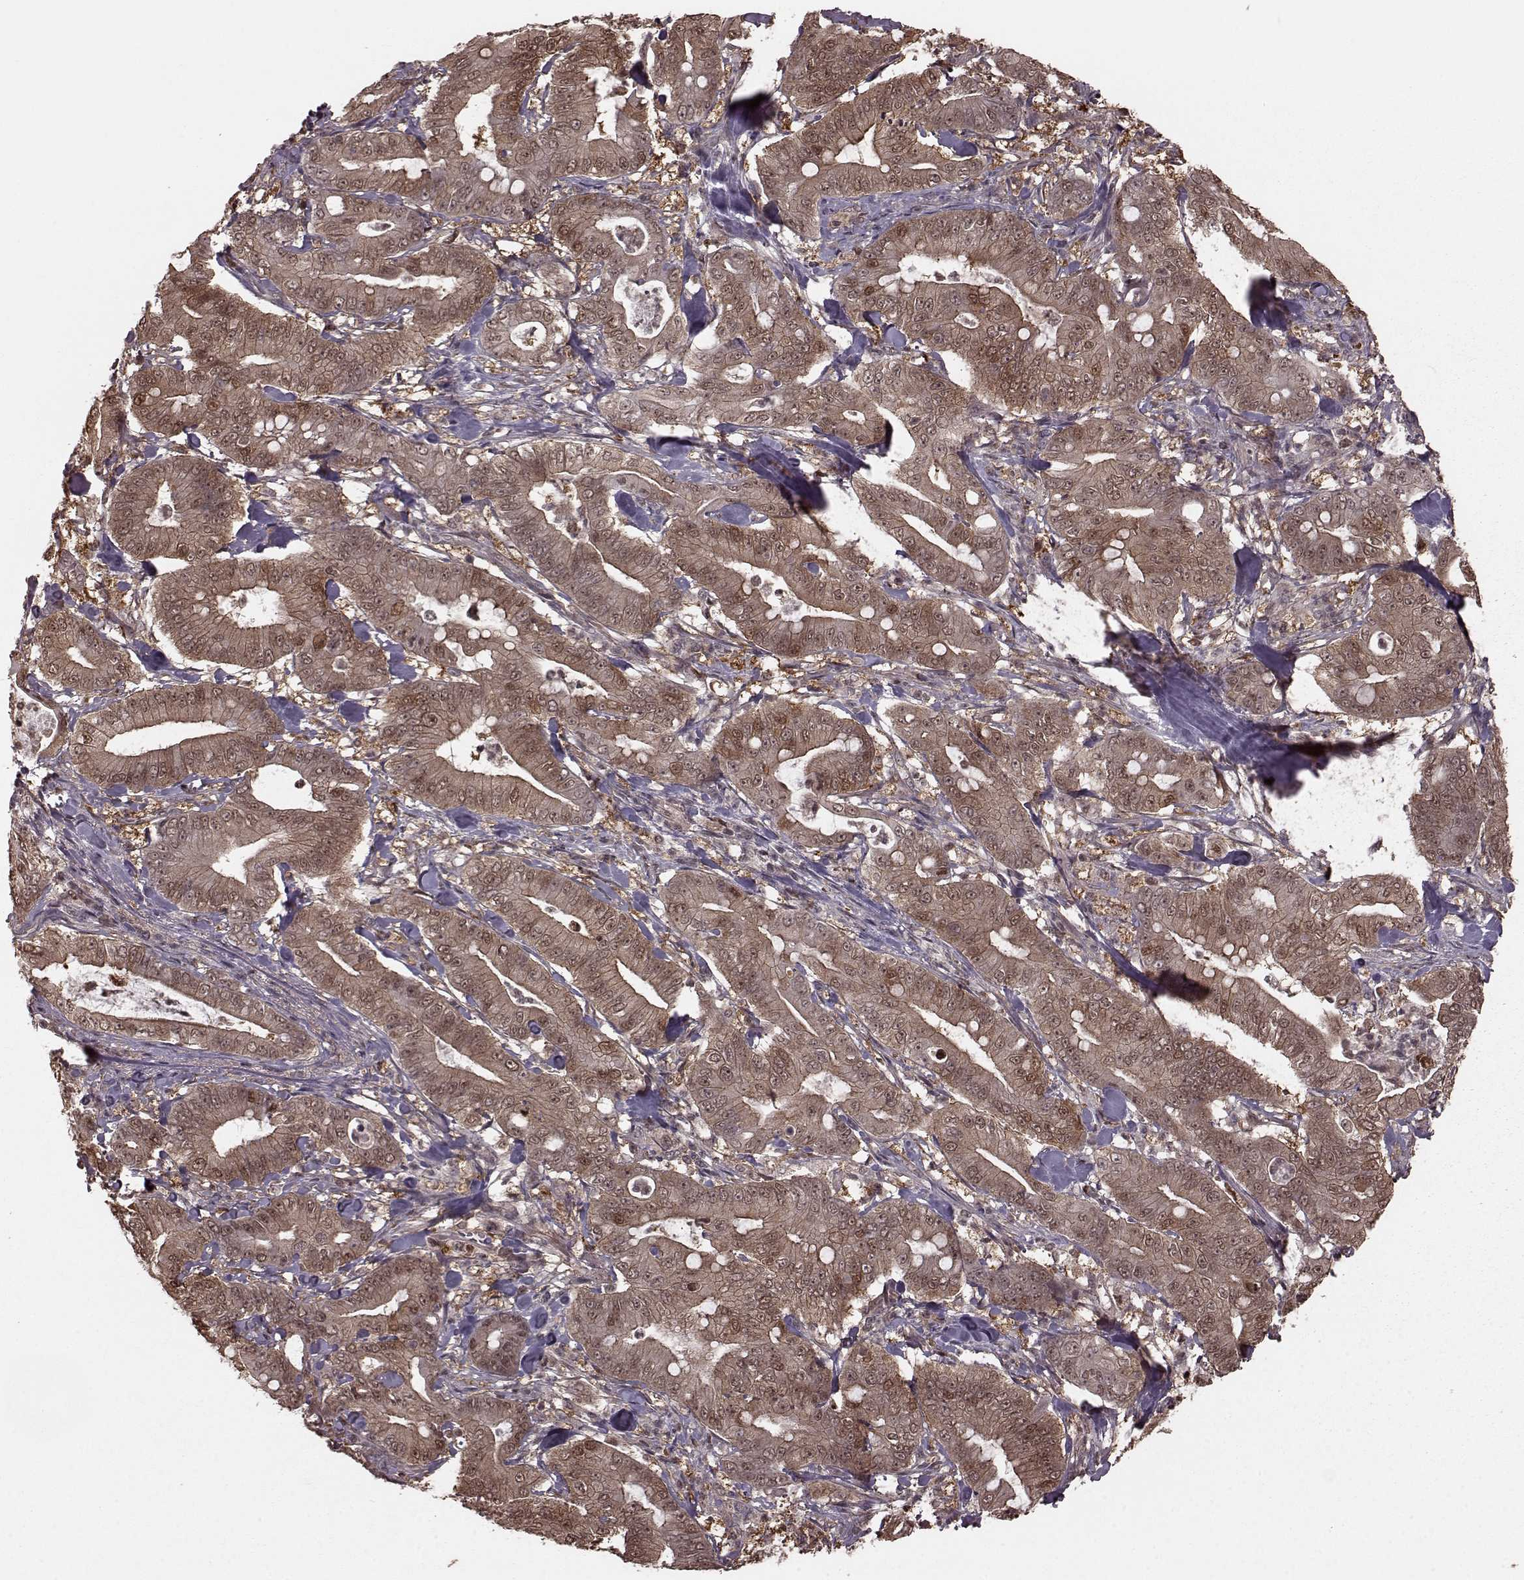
{"staining": {"intensity": "weak", "quantity": ">75%", "location": "cytoplasmic/membranous,nuclear"}, "tissue": "pancreatic cancer", "cell_type": "Tumor cells", "image_type": "cancer", "snomed": [{"axis": "morphology", "description": "Adenocarcinoma, NOS"}, {"axis": "topography", "description": "Pancreas"}], "caption": "Adenocarcinoma (pancreatic) stained with DAB (3,3'-diaminobenzidine) immunohistochemistry (IHC) reveals low levels of weak cytoplasmic/membranous and nuclear staining in approximately >75% of tumor cells.", "gene": "GSS", "patient": {"sex": "male", "age": 71}}